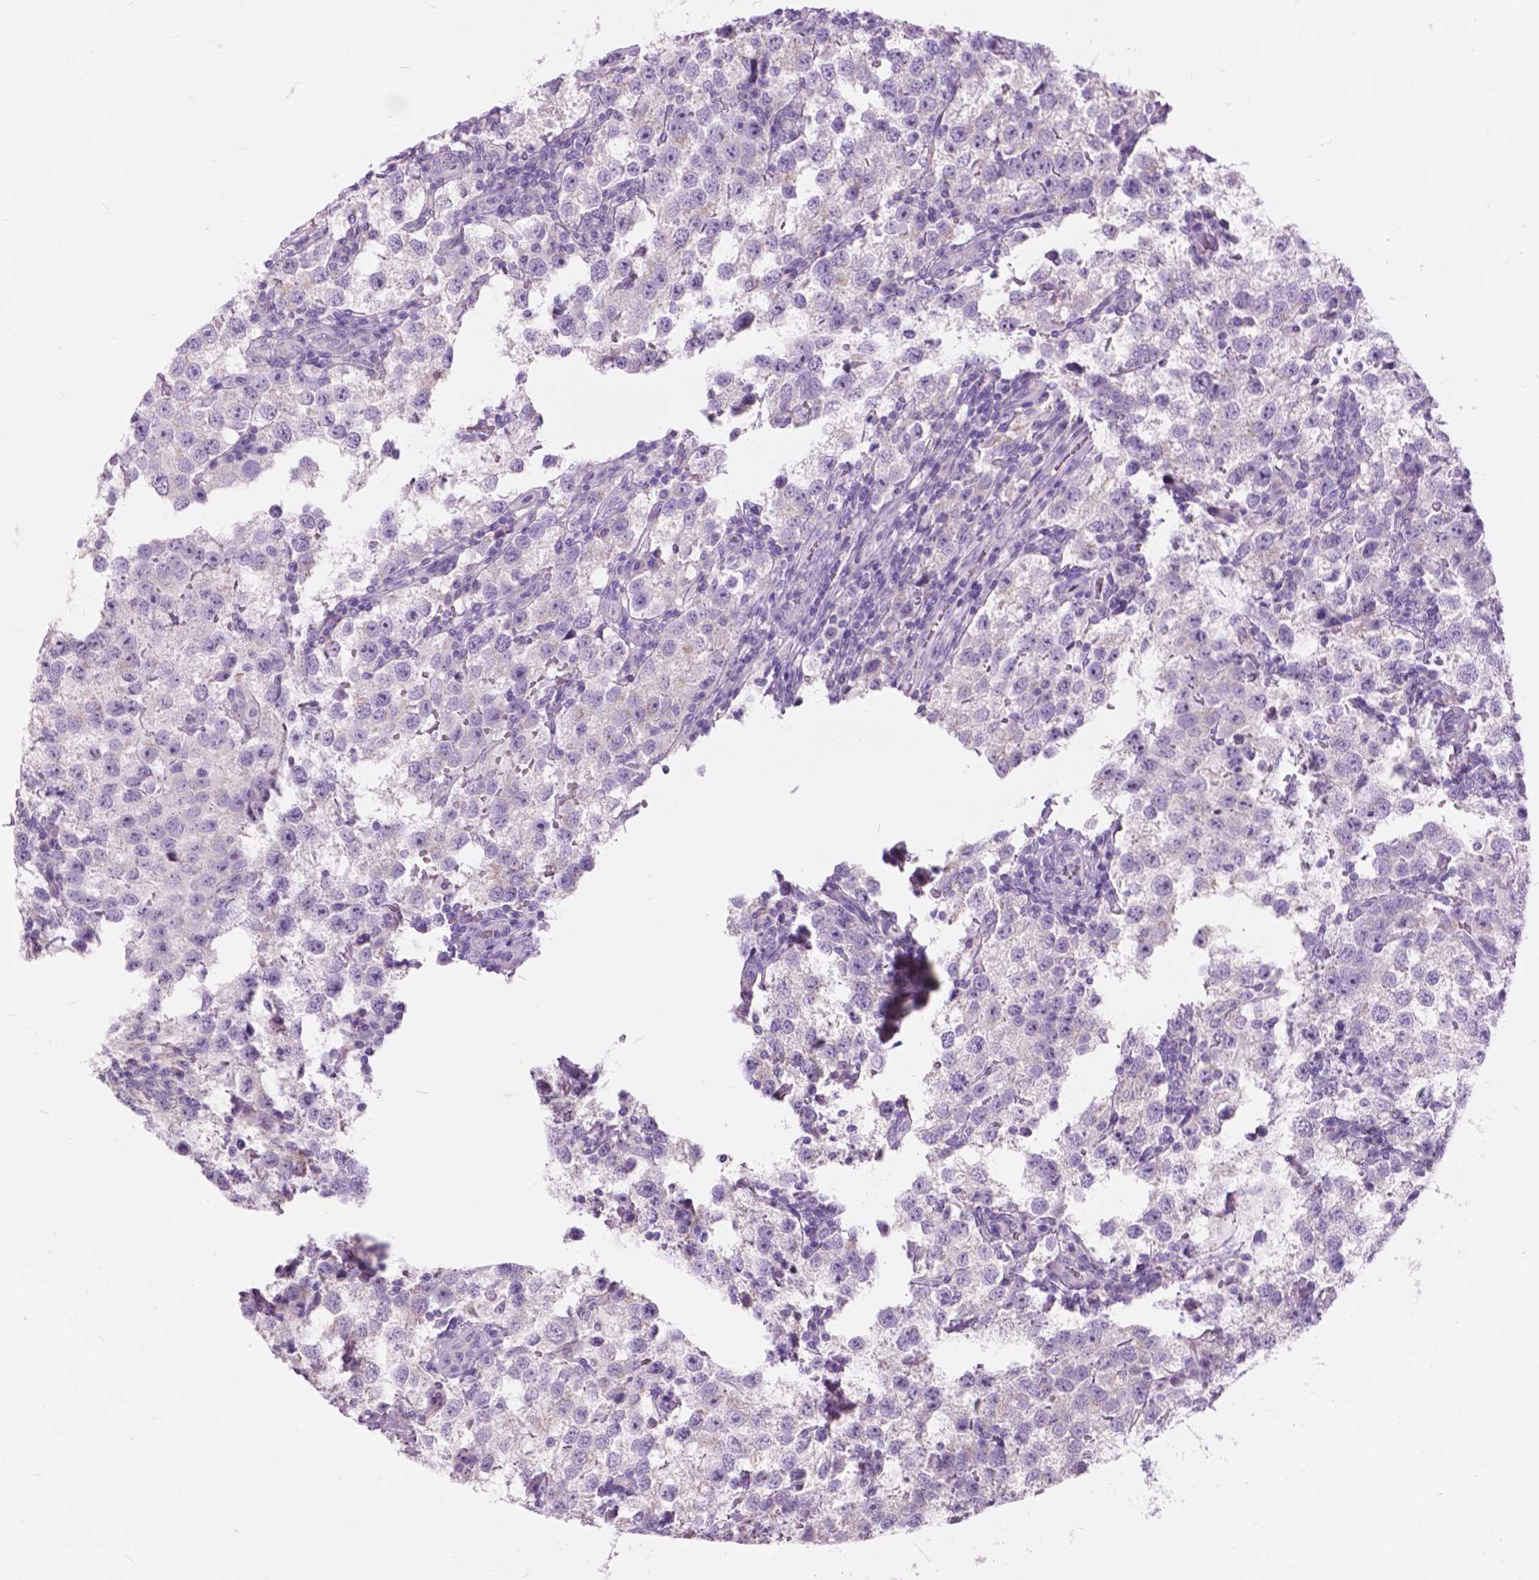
{"staining": {"intensity": "negative", "quantity": "none", "location": "none"}, "tissue": "testis cancer", "cell_type": "Tumor cells", "image_type": "cancer", "snomed": [{"axis": "morphology", "description": "Seminoma, NOS"}, {"axis": "topography", "description": "Testis"}], "caption": "Testis cancer (seminoma) was stained to show a protein in brown. There is no significant expression in tumor cells.", "gene": "PRR35", "patient": {"sex": "male", "age": 37}}